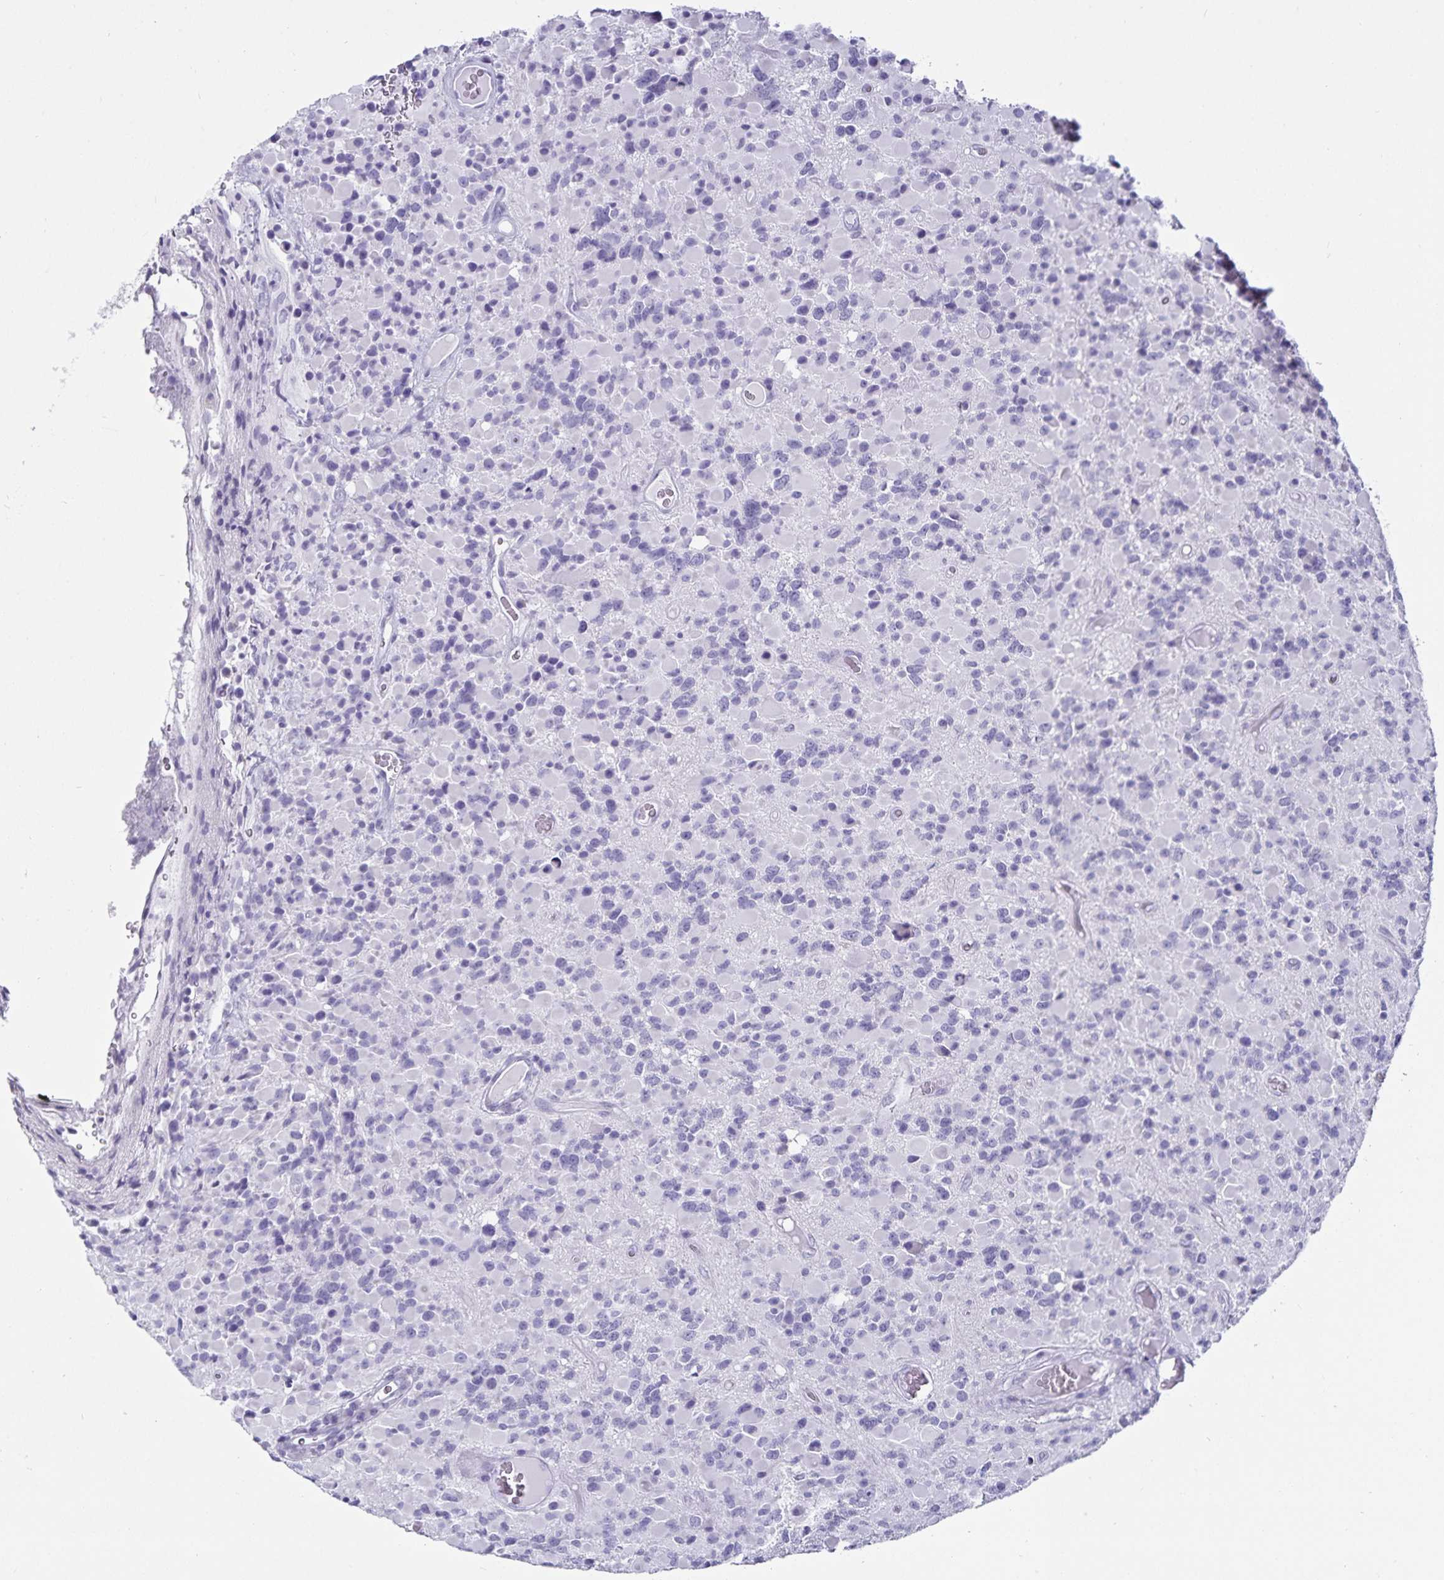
{"staining": {"intensity": "negative", "quantity": "none", "location": "none"}, "tissue": "glioma", "cell_type": "Tumor cells", "image_type": "cancer", "snomed": [{"axis": "morphology", "description": "Glioma, malignant, High grade"}, {"axis": "topography", "description": "Brain"}], "caption": "Protein analysis of high-grade glioma (malignant) exhibits no significant expression in tumor cells.", "gene": "DEFA6", "patient": {"sex": "female", "age": 40}}